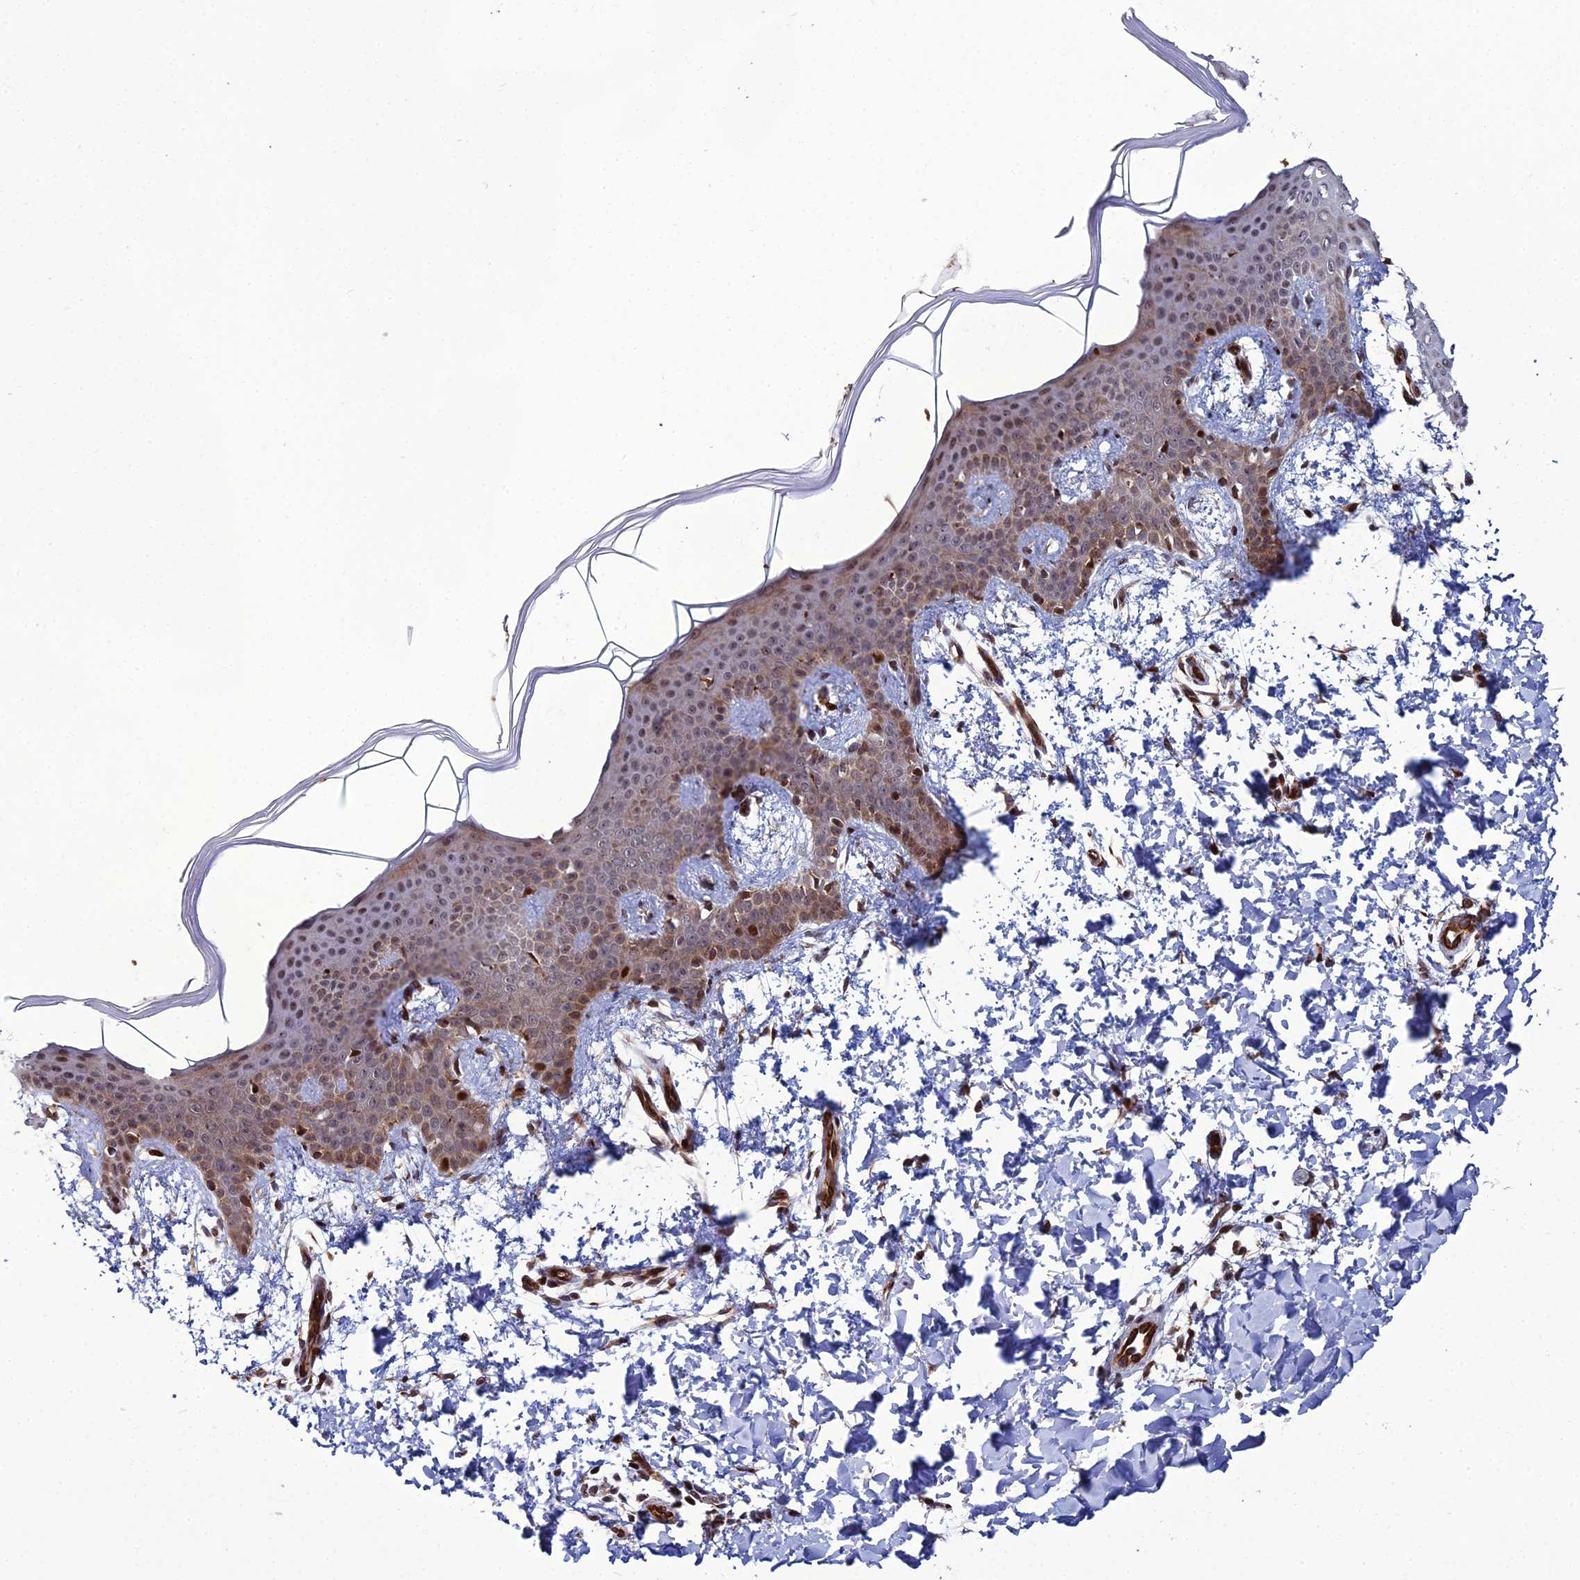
{"staining": {"intensity": "moderate", "quantity": "25%-75%", "location": "cytoplasmic/membranous"}, "tissue": "skin", "cell_type": "Fibroblasts", "image_type": "normal", "snomed": [{"axis": "morphology", "description": "Normal tissue, NOS"}, {"axis": "topography", "description": "Skin"}], "caption": "Skin stained with a brown dye shows moderate cytoplasmic/membranous positive expression in approximately 25%-75% of fibroblasts.", "gene": "ZNF668", "patient": {"sex": "male", "age": 36}}